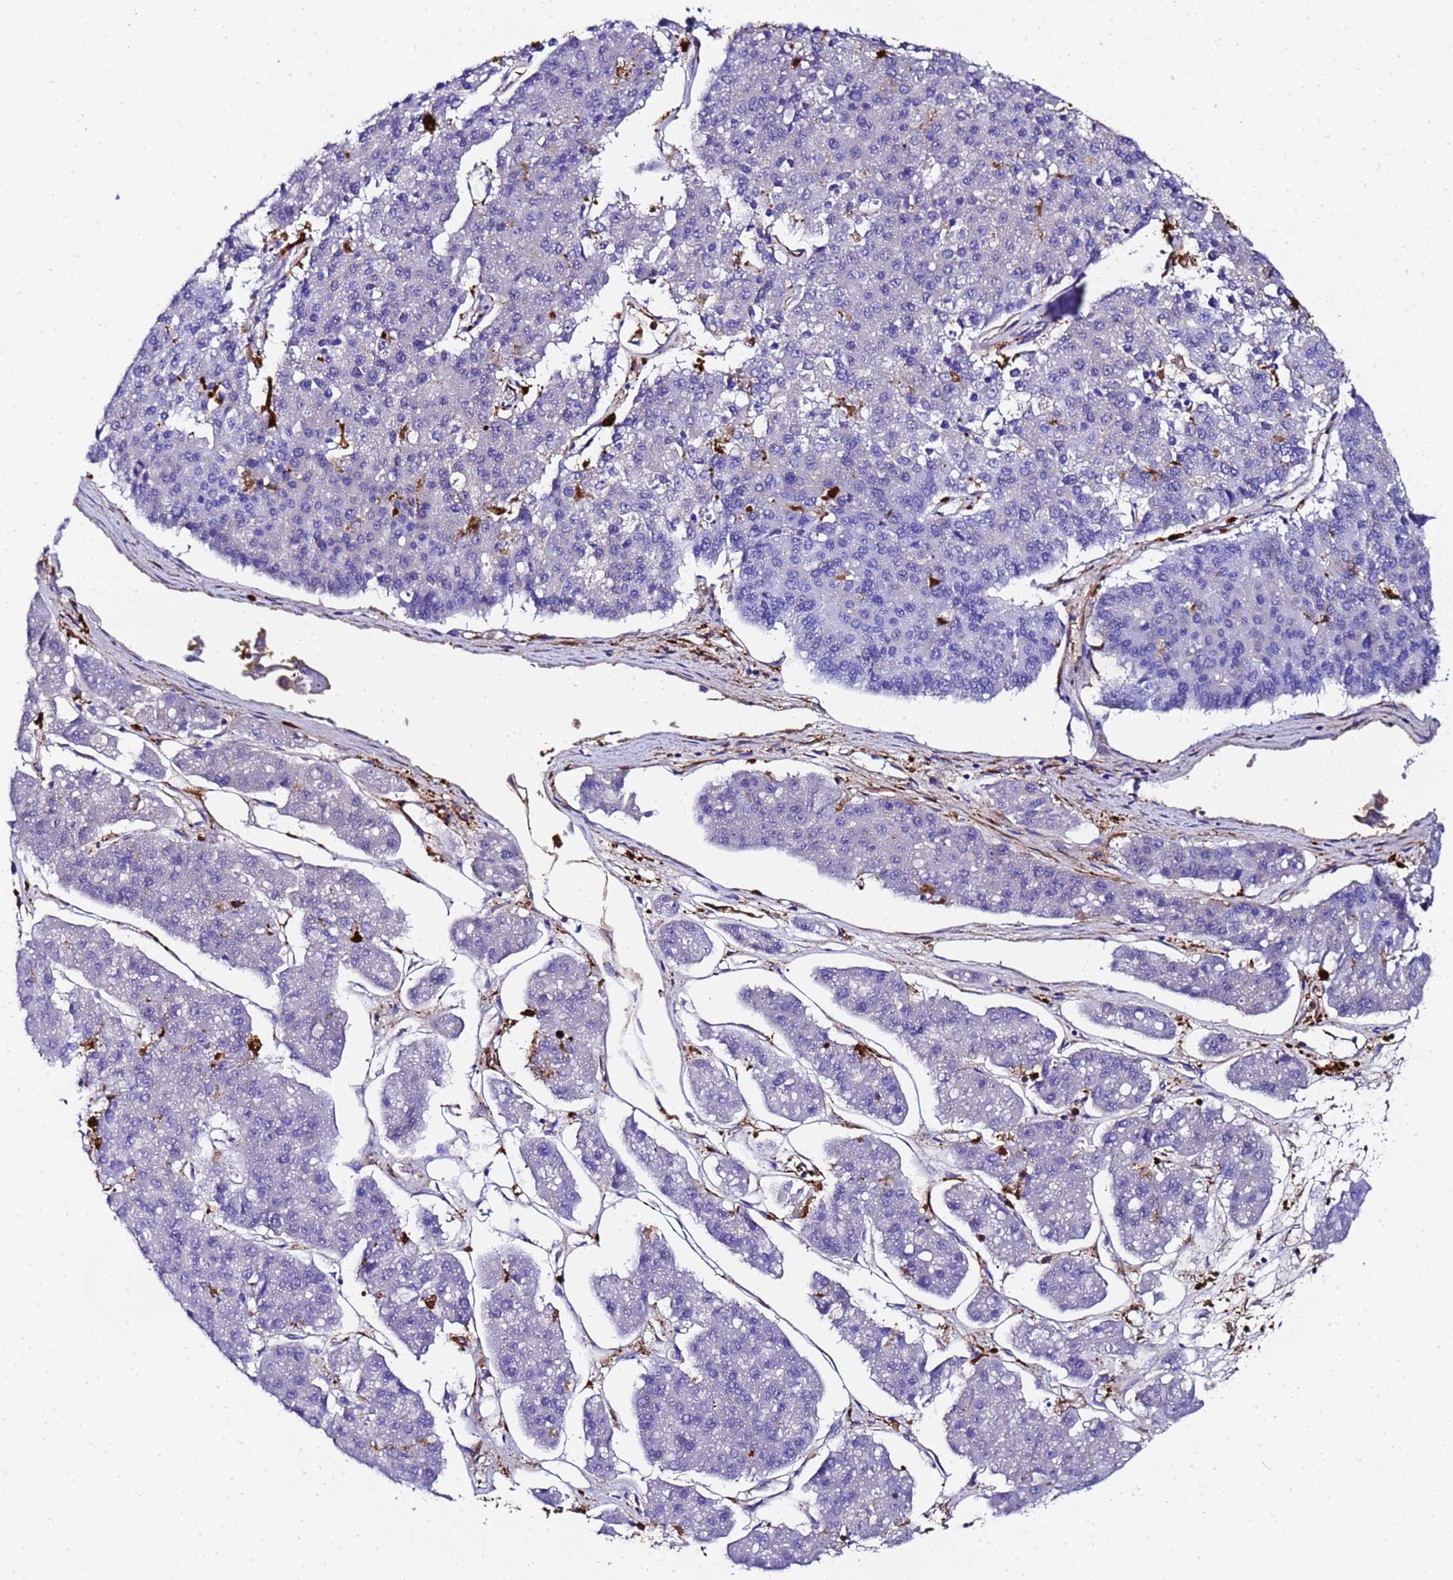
{"staining": {"intensity": "negative", "quantity": "none", "location": "none"}, "tissue": "pancreatic cancer", "cell_type": "Tumor cells", "image_type": "cancer", "snomed": [{"axis": "morphology", "description": "Adenocarcinoma, NOS"}, {"axis": "topography", "description": "Pancreas"}], "caption": "An immunohistochemistry (IHC) image of pancreatic cancer is shown. There is no staining in tumor cells of pancreatic cancer. (DAB IHC, high magnification).", "gene": "FTL", "patient": {"sex": "male", "age": 50}}